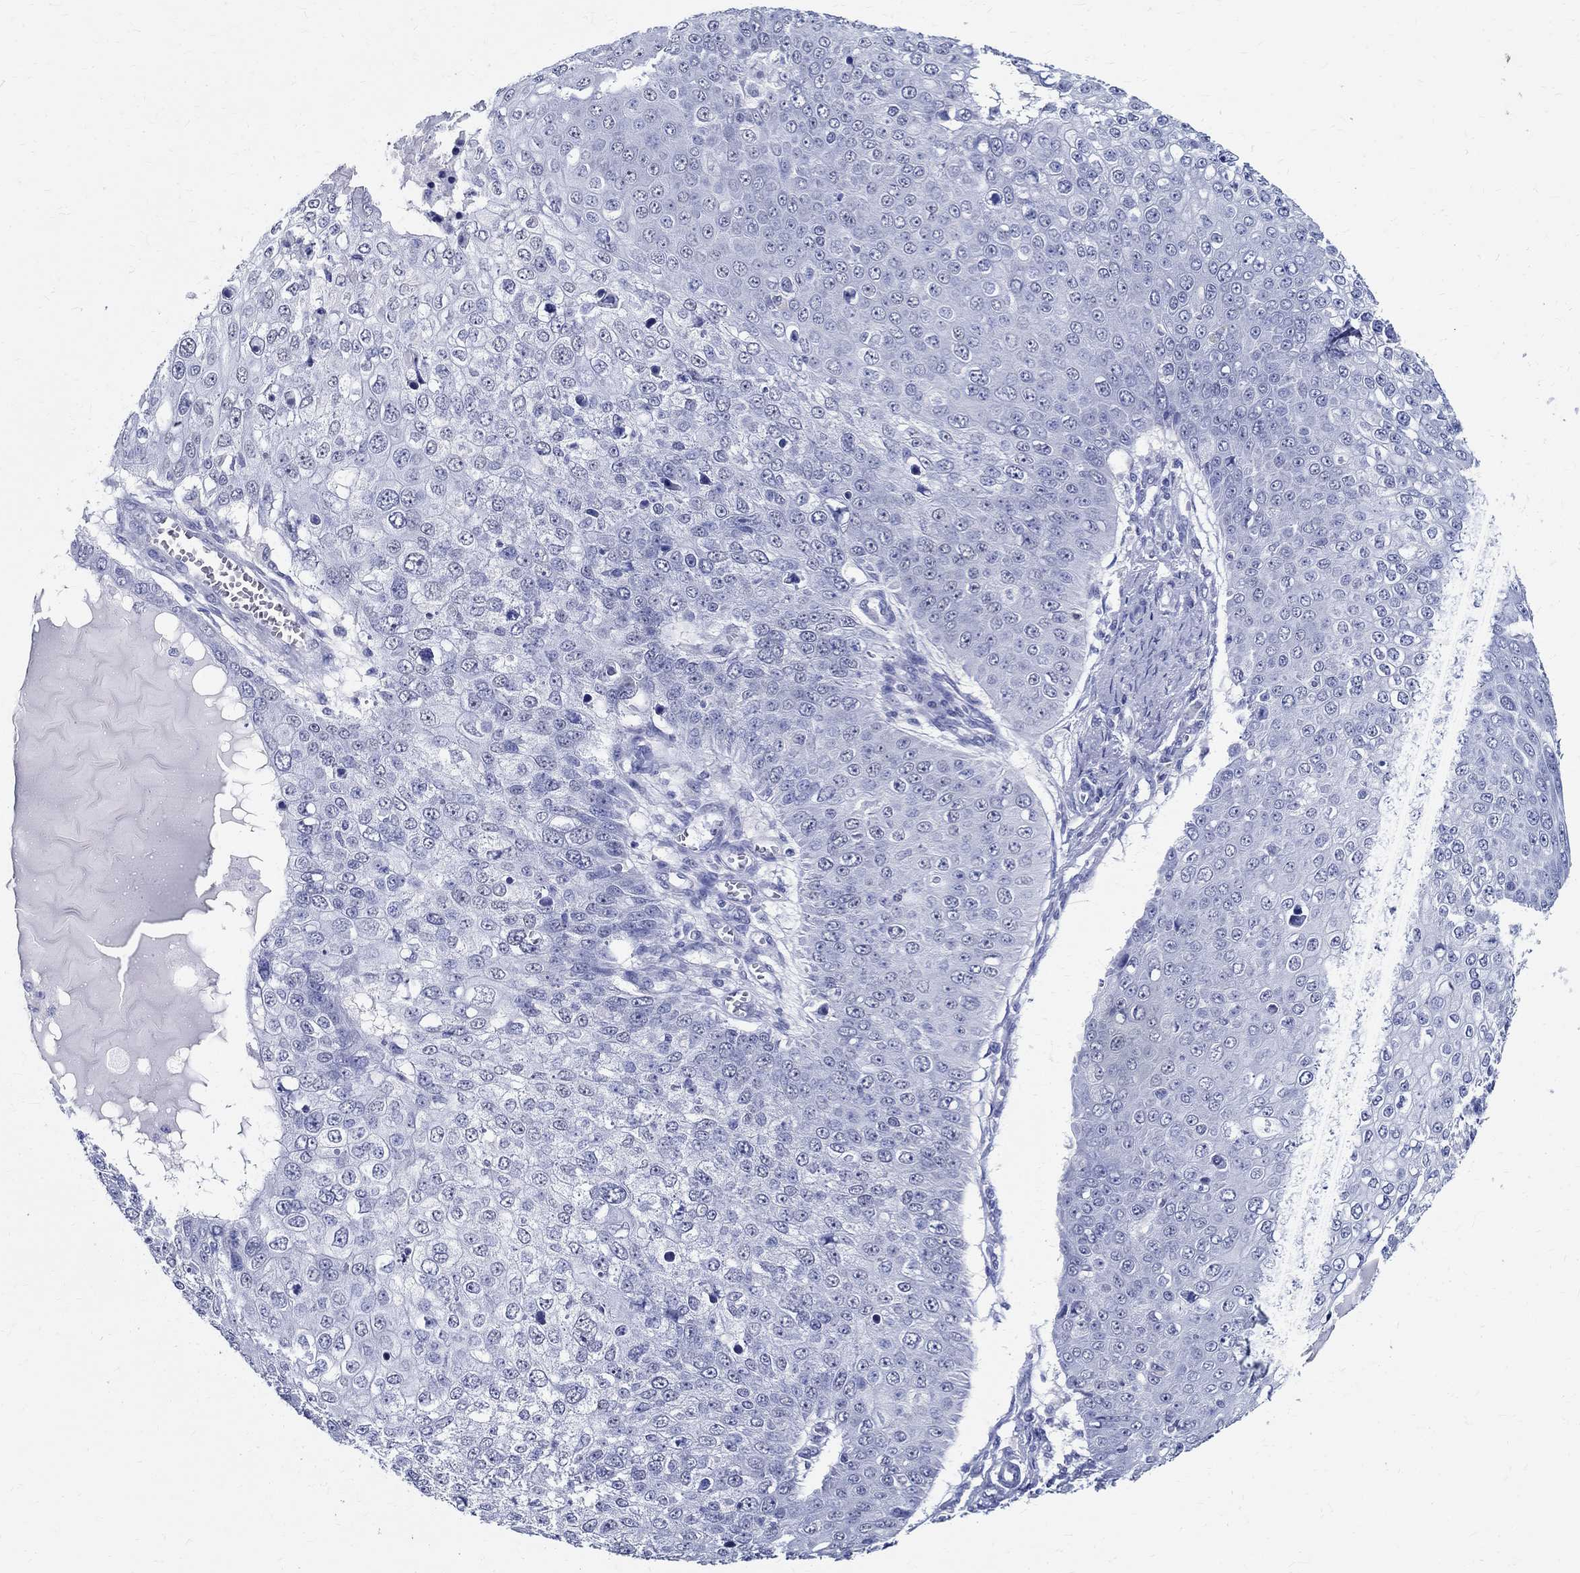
{"staining": {"intensity": "negative", "quantity": "none", "location": "none"}, "tissue": "skin cancer", "cell_type": "Tumor cells", "image_type": "cancer", "snomed": [{"axis": "morphology", "description": "Squamous cell carcinoma, NOS"}, {"axis": "topography", "description": "Skin"}], "caption": "DAB immunohistochemical staining of skin cancer (squamous cell carcinoma) reveals no significant expression in tumor cells.", "gene": "TSPAN16", "patient": {"sex": "male", "age": 71}}